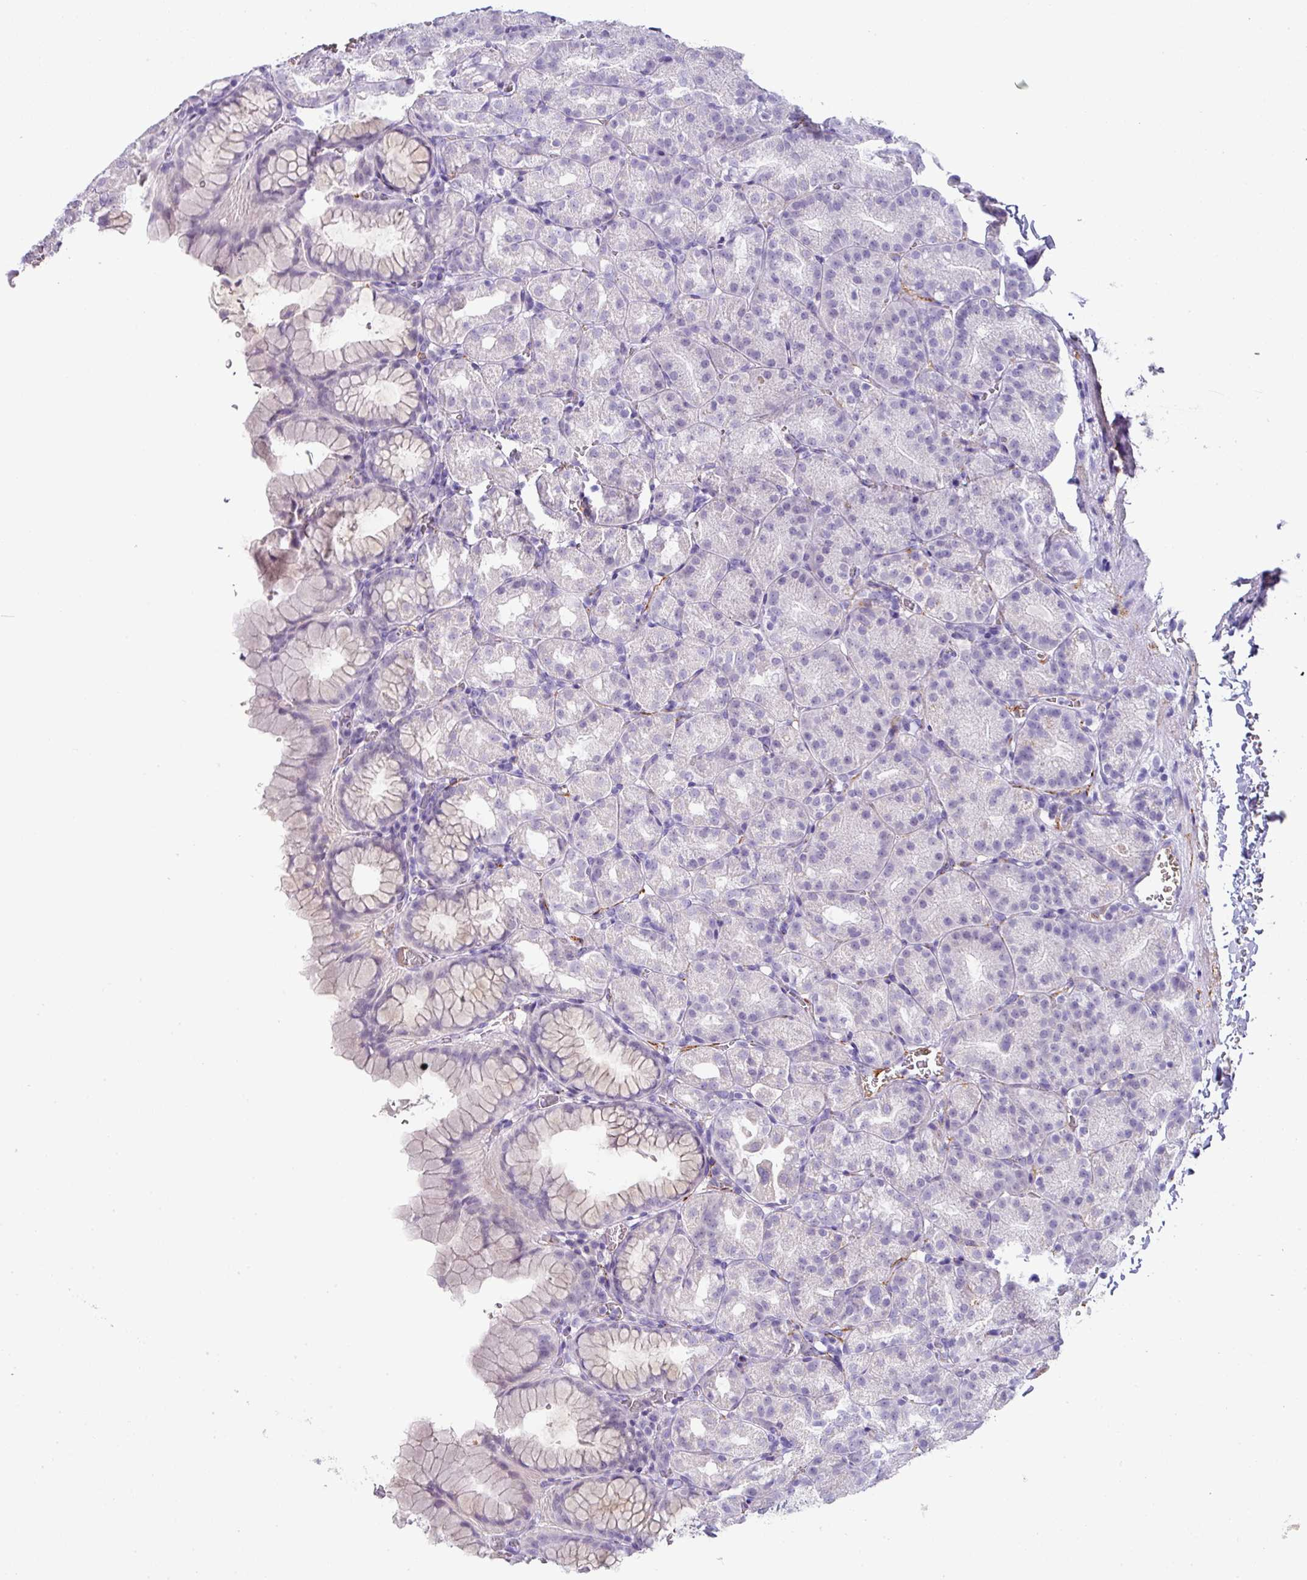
{"staining": {"intensity": "weak", "quantity": "<25%", "location": "cytoplasmic/membranous"}, "tissue": "stomach", "cell_type": "Glandular cells", "image_type": "normal", "snomed": [{"axis": "morphology", "description": "Normal tissue, NOS"}, {"axis": "topography", "description": "Stomach, upper"}], "caption": "This is a histopathology image of immunohistochemistry (IHC) staining of normal stomach, which shows no positivity in glandular cells.", "gene": "FGF17", "patient": {"sex": "female", "age": 81}}